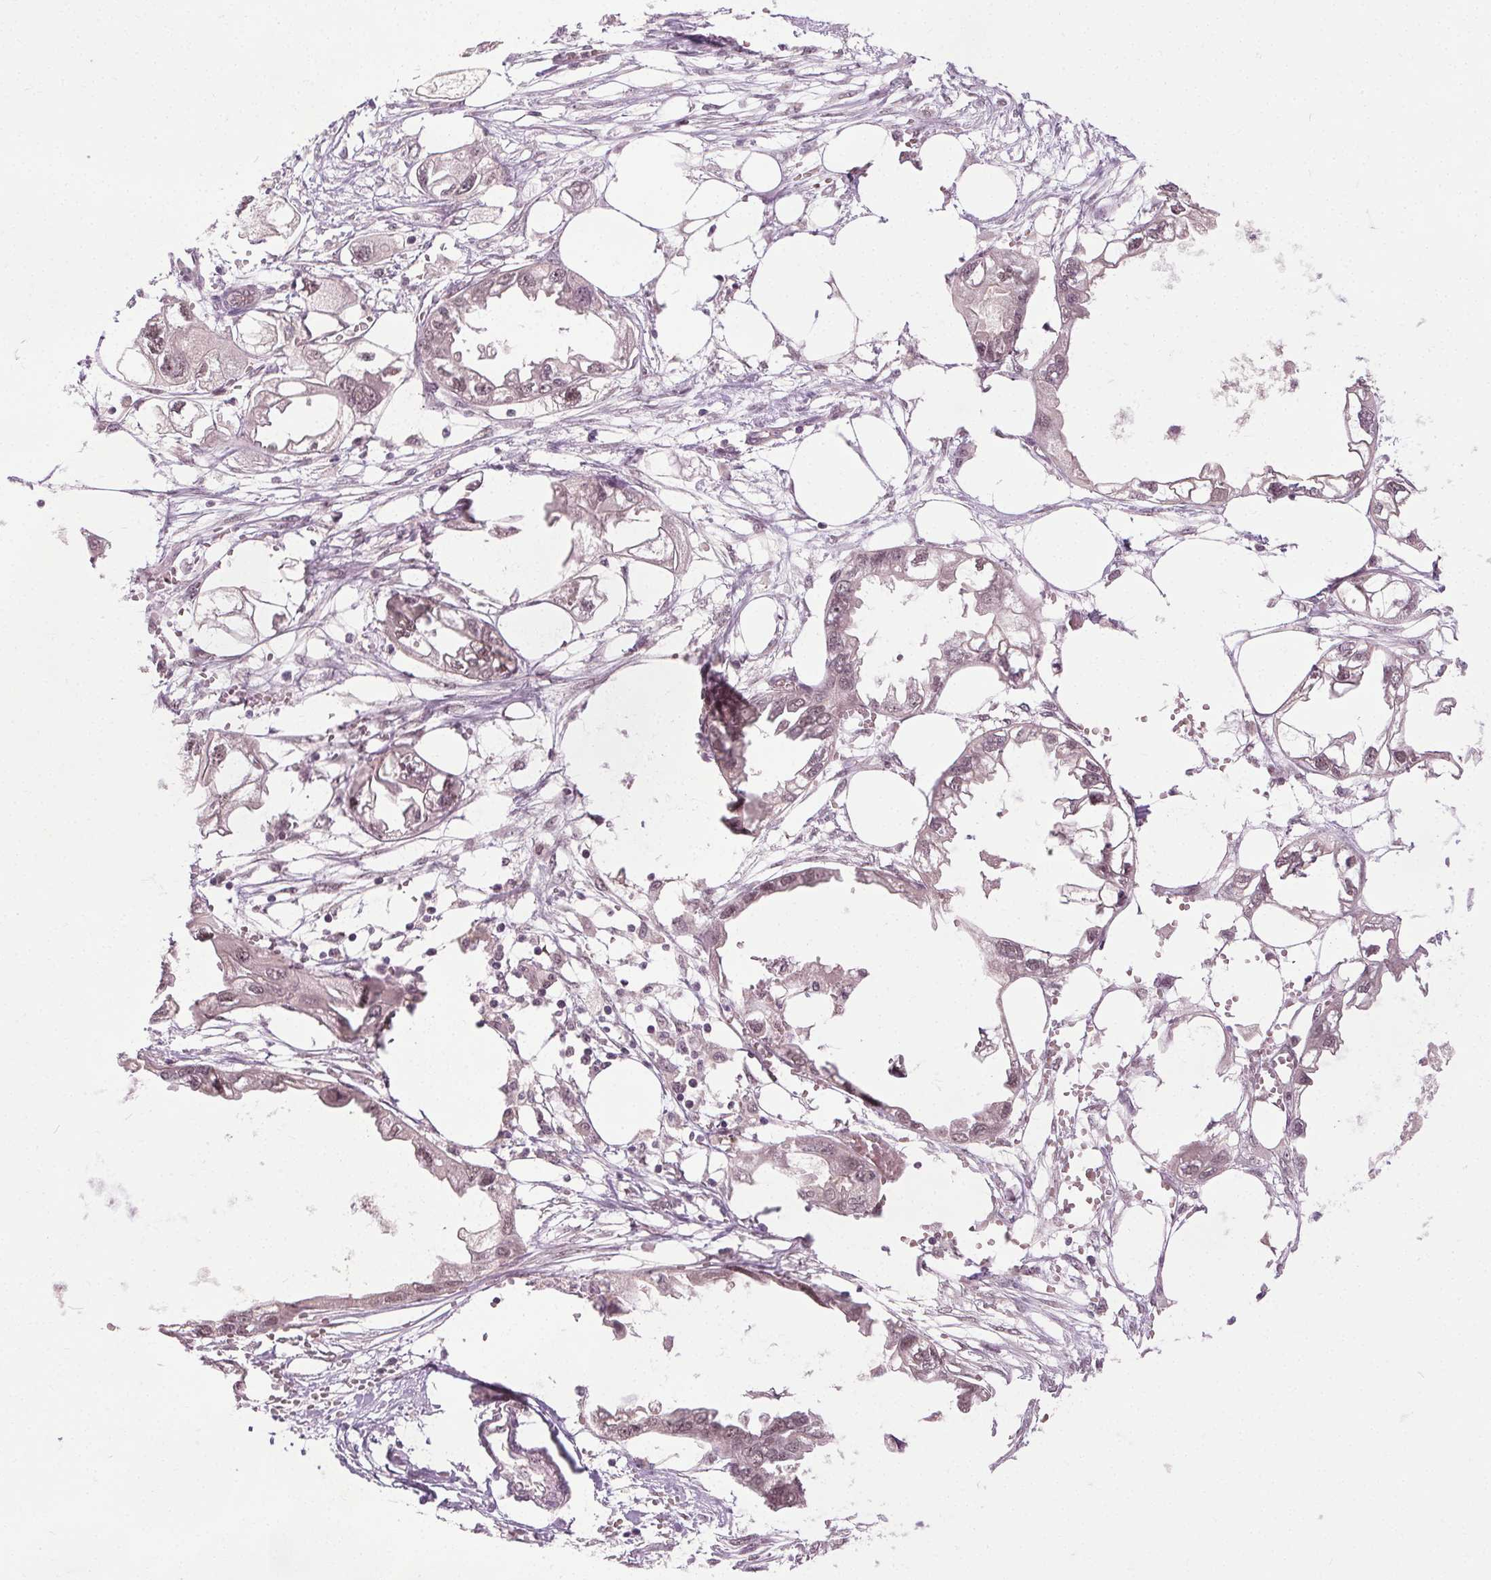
{"staining": {"intensity": "weak", "quantity": "<25%", "location": "nuclear"}, "tissue": "endometrial cancer", "cell_type": "Tumor cells", "image_type": "cancer", "snomed": [{"axis": "morphology", "description": "Adenocarcinoma, NOS"}, {"axis": "morphology", "description": "Adenocarcinoma, metastatic, NOS"}, {"axis": "topography", "description": "Adipose tissue"}, {"axis": "topography", "description": "Endometrium"}], "caption": "Immunohistochemistry image of endometrial cancer (adenocarcinoma) stained for a protein (brown), which reveals no positivity in tumor cells.", "gene": "MED6", "patient": {"sex": "female", "age": 67}}